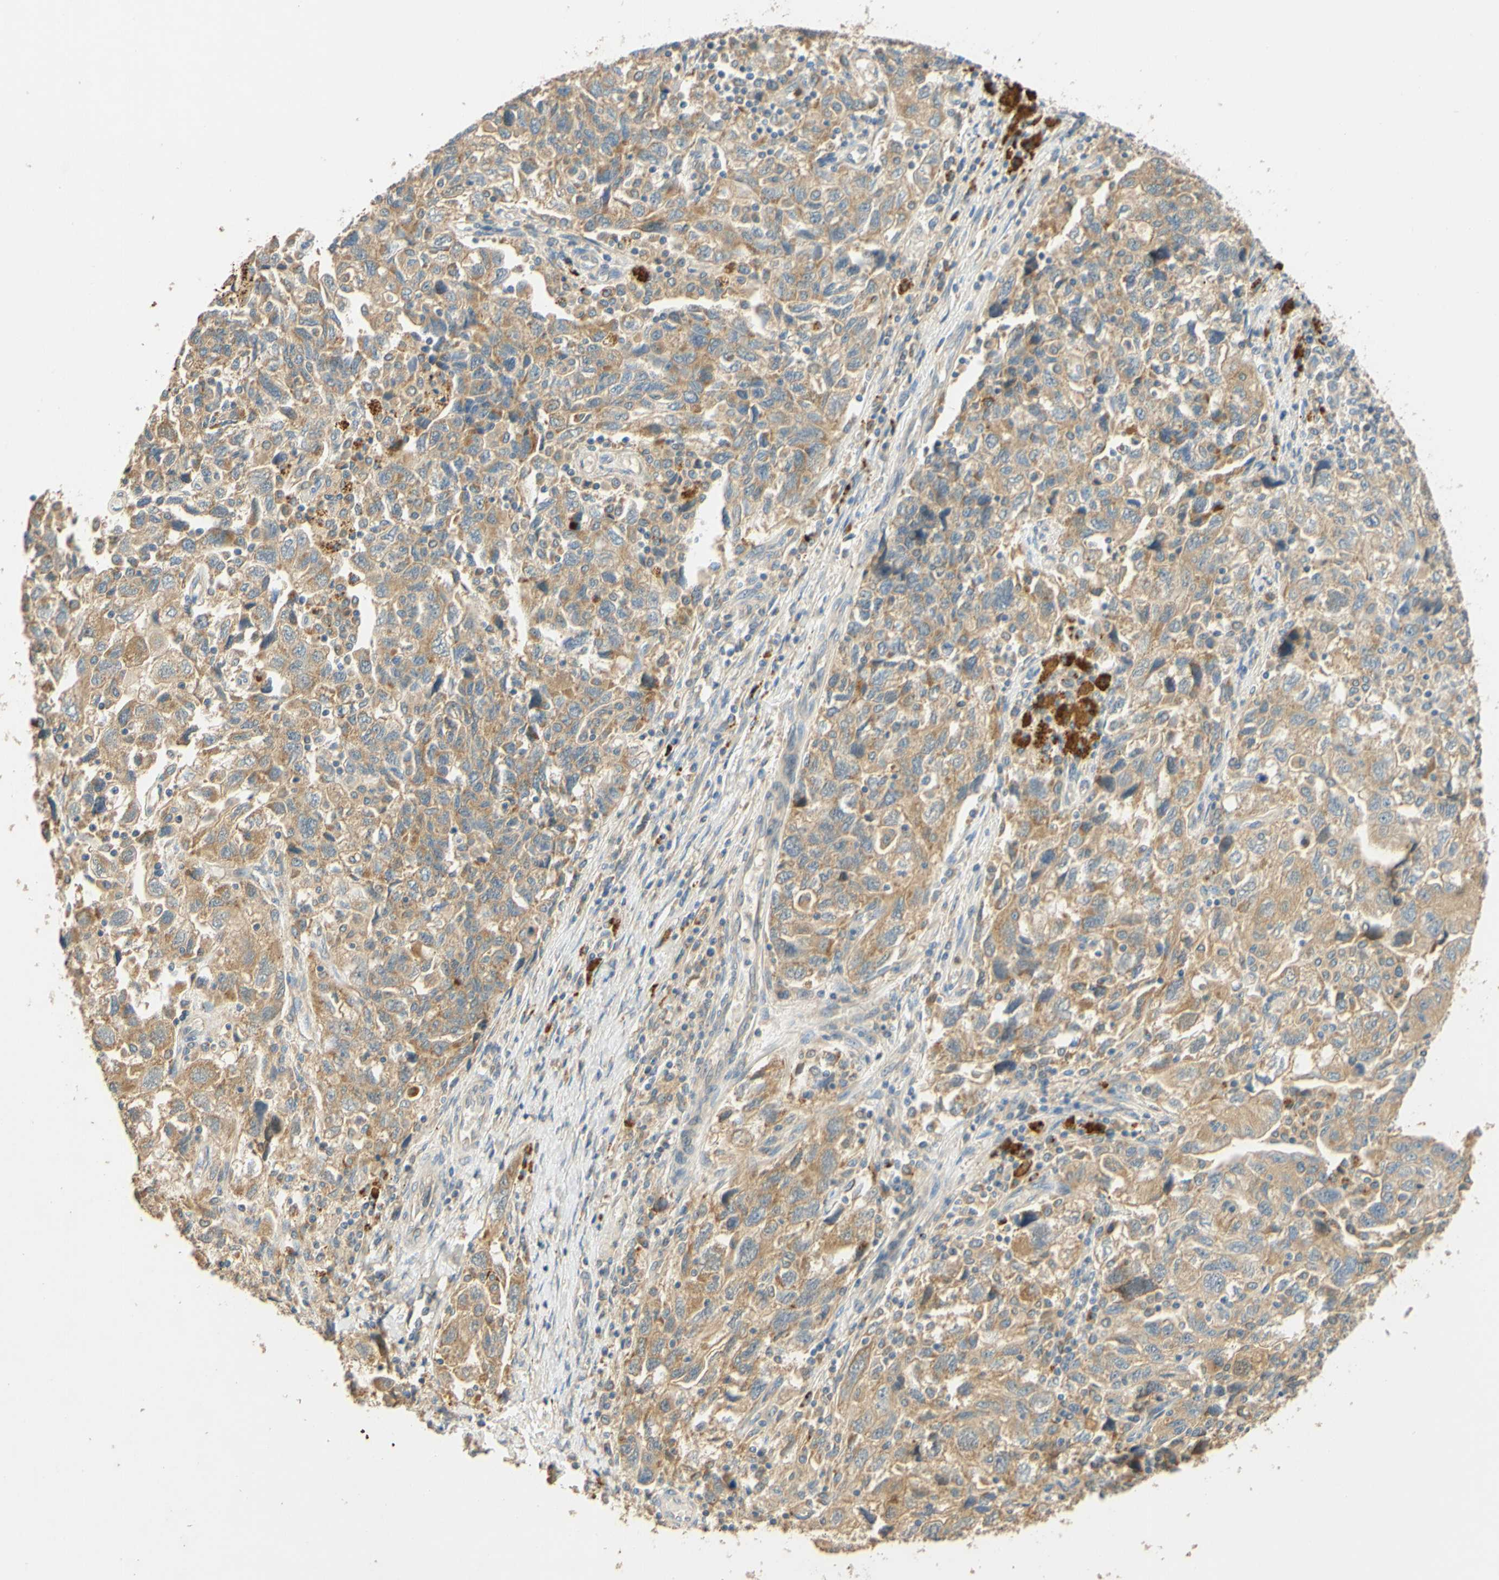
{"staining": {"intensity": "moderate", "quantity": ">75%", "location": "cytoplasmic/membranous"}, "tissue": "ovarian cancer", "cell_type": "Tumor cells", "image_type": "cancer", "snomed": [{"axis": "morphology", "description": "Carcinoma, NOS"}, {"axis": "morphology", "description": "Cystadenocarcinoma, serous, NOS"}, {"axis": "topography", "description": "Ovary"}], "caption": "Protein positivity by immunohistochemistry displays moderate cytoplasmic/membranous expression in approximately >75% of tumor cells in ovarian carcinoma. The staining was performed using DAB (3,3'-diaminobenzidine), with brown indicating positive protein expression. Nuclei are stained blue with hematoxylin.", "gene": "ENTREP2", "patient": {"sex": "female", "age": 69}}